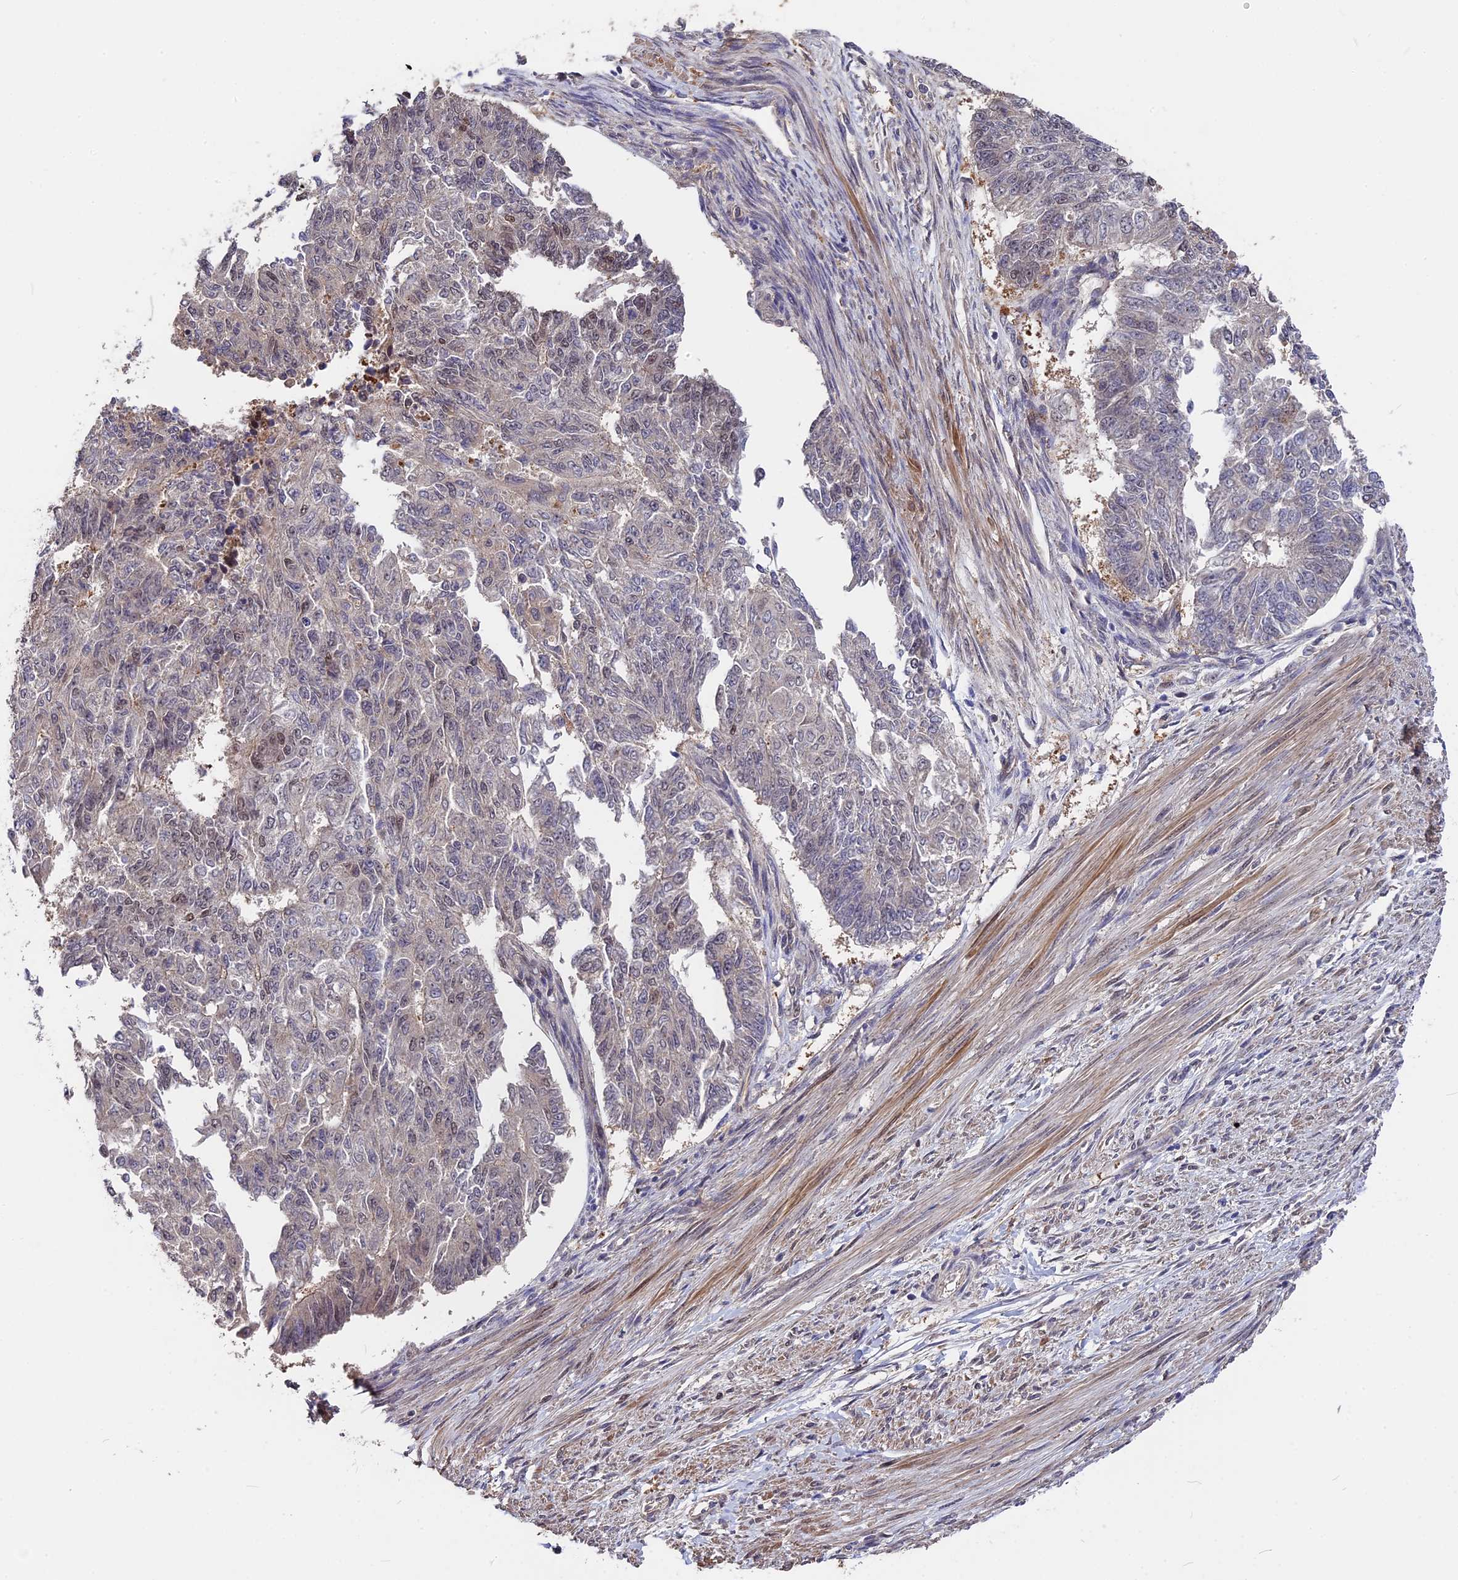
{"staining": {"intensity": "weak", "quantity": "<25%", "location": "nuclear"}, "tissue": "endometrial cancer", "cell_type": "Tumor cells", "image_type": "cancer", "snomed": [{"axis": "morphology", "description": "Adenocarcinoma, NOS"}, {"axis": "topography", "description": "Endometrium"}], "caption": "Immunohistochemistry (IHC) image of endometrial cancer (adenocarcinoma) stained for a protein (brown), which reveals no staining in tumor cells.", "gene": "ADRM1", "patient": {"sex": "female", "age": 32}}